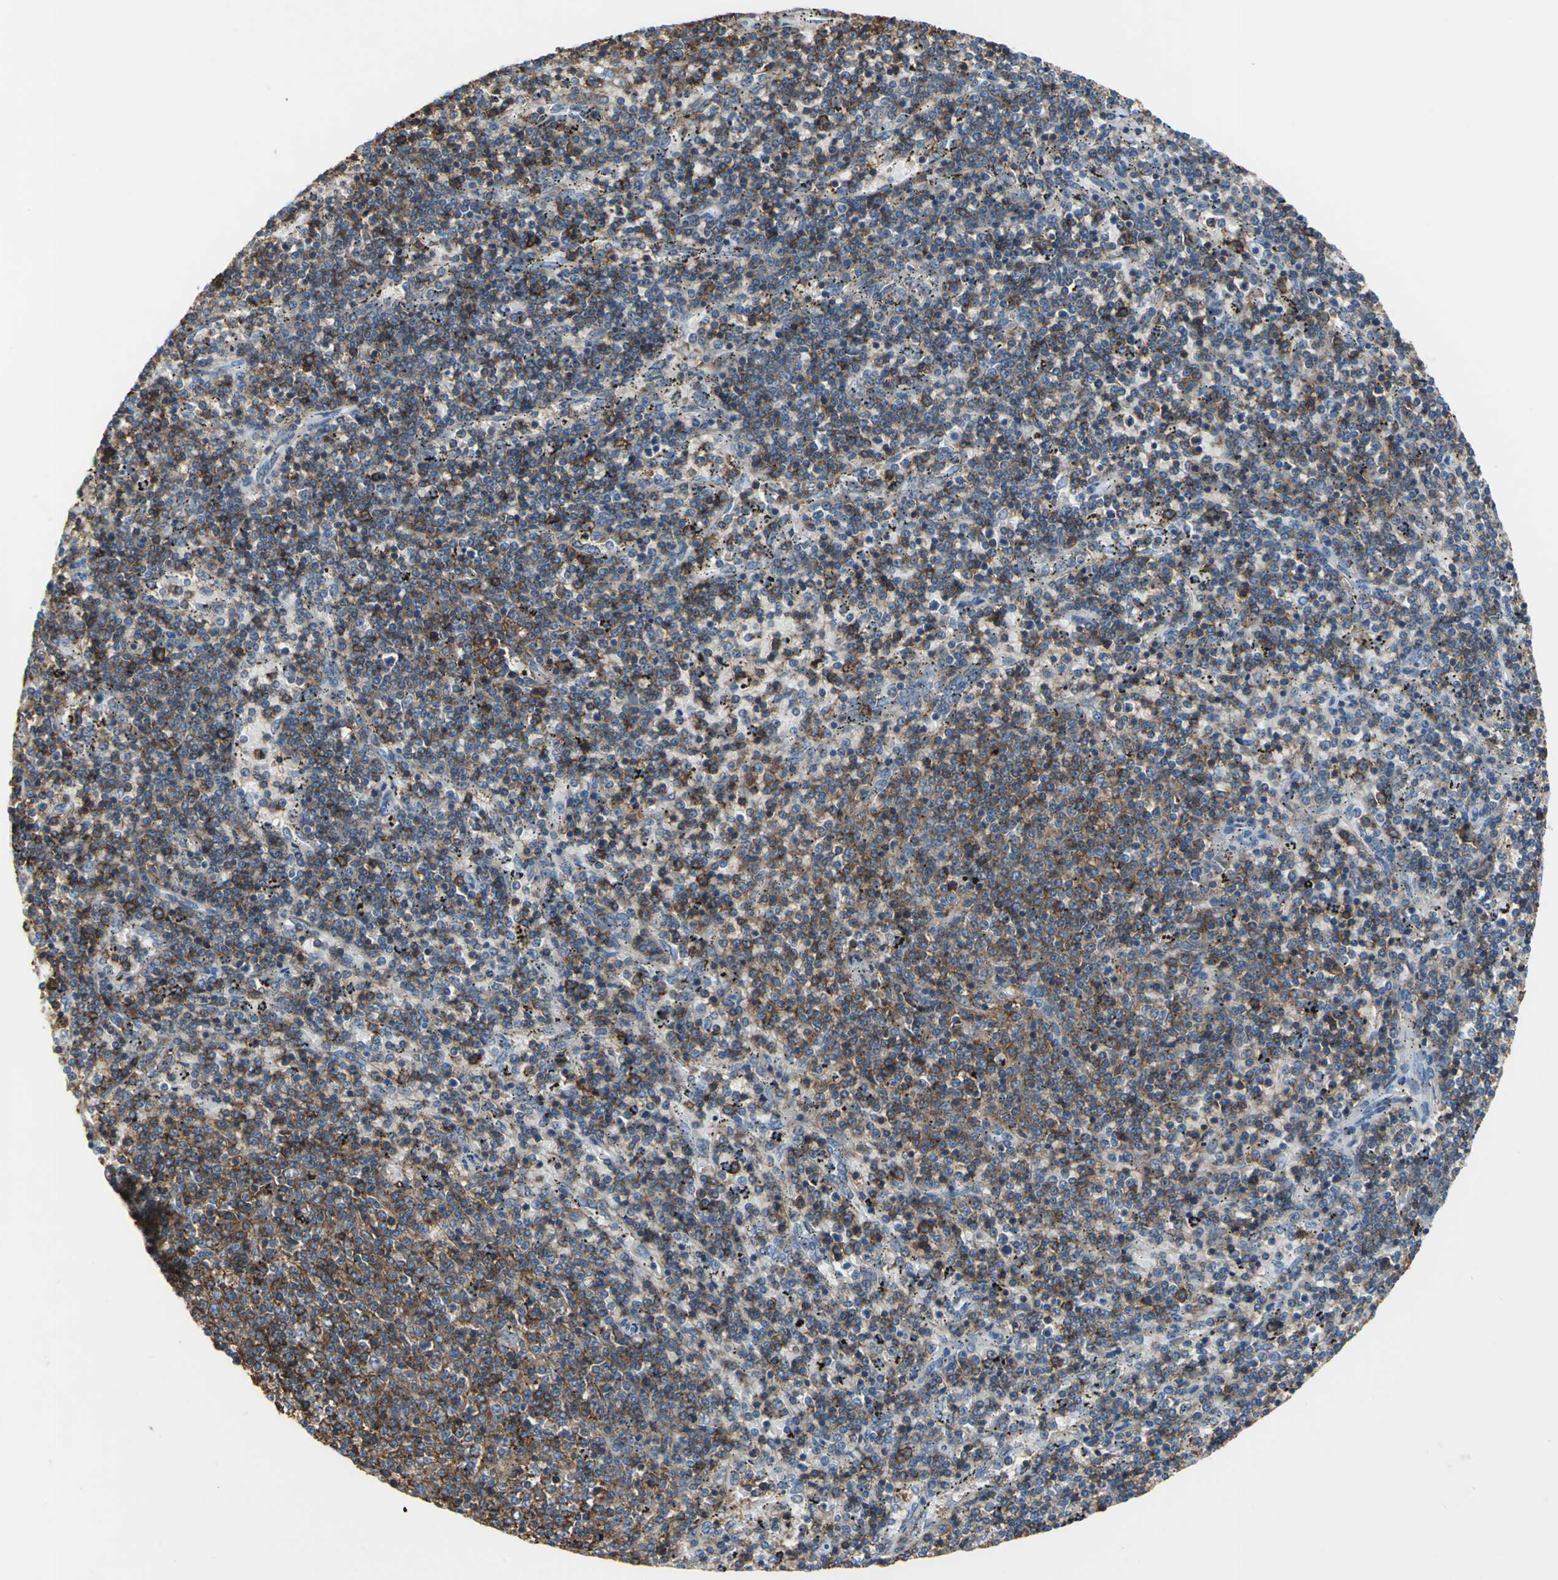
{"staining": {"intensity": "strong", "quantity": ">75%", "location": "cytoplasmic/membranous"}, "tissue": "lymphoma", "cell_type": "Tumor cells", "image_type": "cancer", "snomed": [{"axis": "morphology", "description": "Malignant lymphoma, non-Hodgkin's type, Low grade"}, {"axis": "topography", "description": "Spleen"}], "caption": "Immunohistochemistry (DAB) staining of lymphoma shows strong cytoplasmic/membranous protein expression in approximately >75% of tumor cells.", "gene": "CD44", "patient": {"sex": "female", "age": 50}}